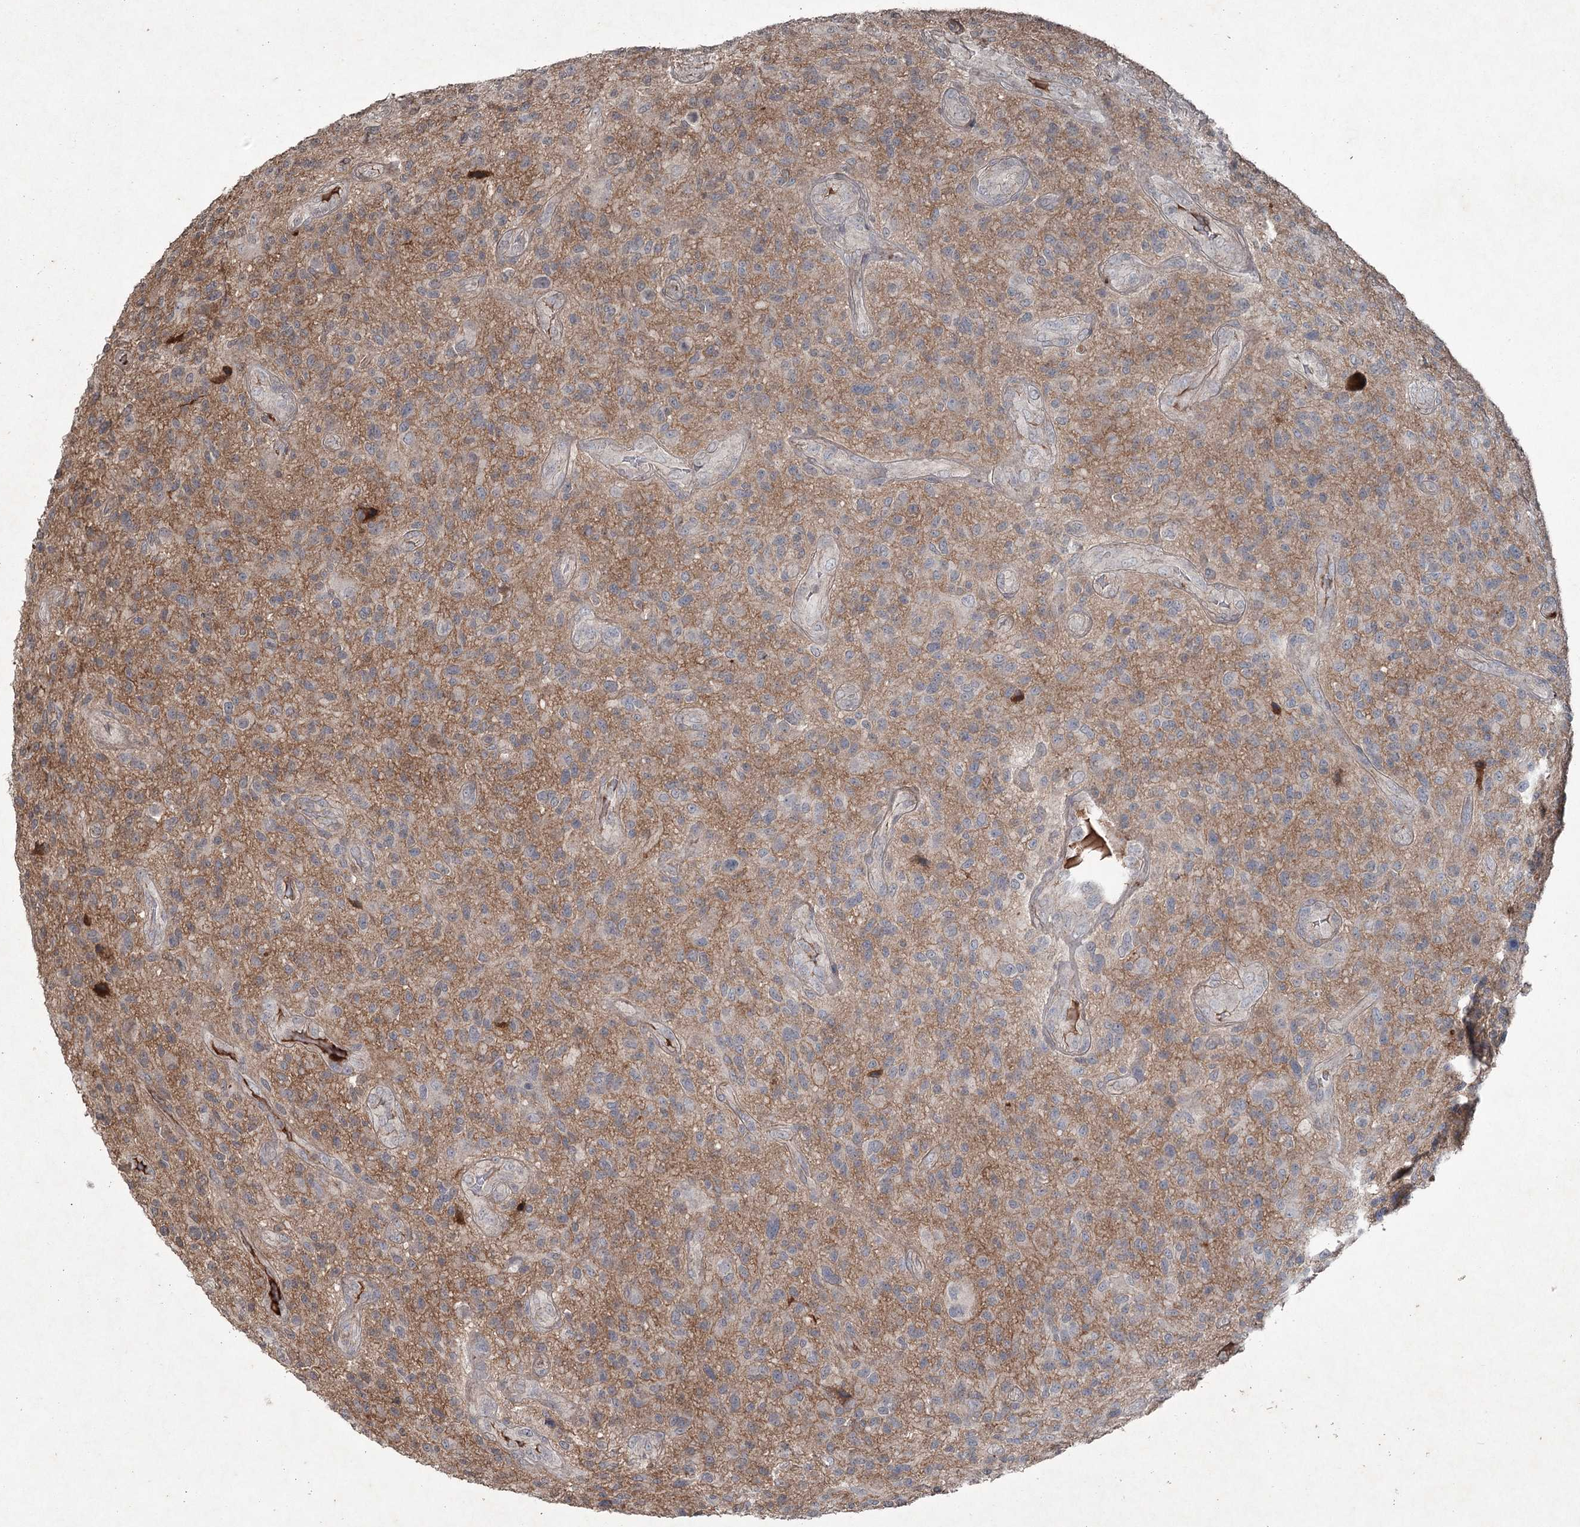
{"staining": {"intensity": "weak", "quantity": "25%-75%", "location": "cytoplasmic/membranous"}, "tissue": "glioma", "cell_type": "Tumor cells", "image_type": "cancer", "snomed": [{"axis": "morphology", "description": "Glioma, malignant, High grade"}, {"axis": "topography", "description": "Brain"}], "caption": "Human high-grade glioma (malignant) stained for a protein (brown) displays weak cytoplasmic/membranous positive expression in about 25%-75% of tumor cells.", "gene": "PGLYRP2", "patient": {"sex": "male", "age": 47}}